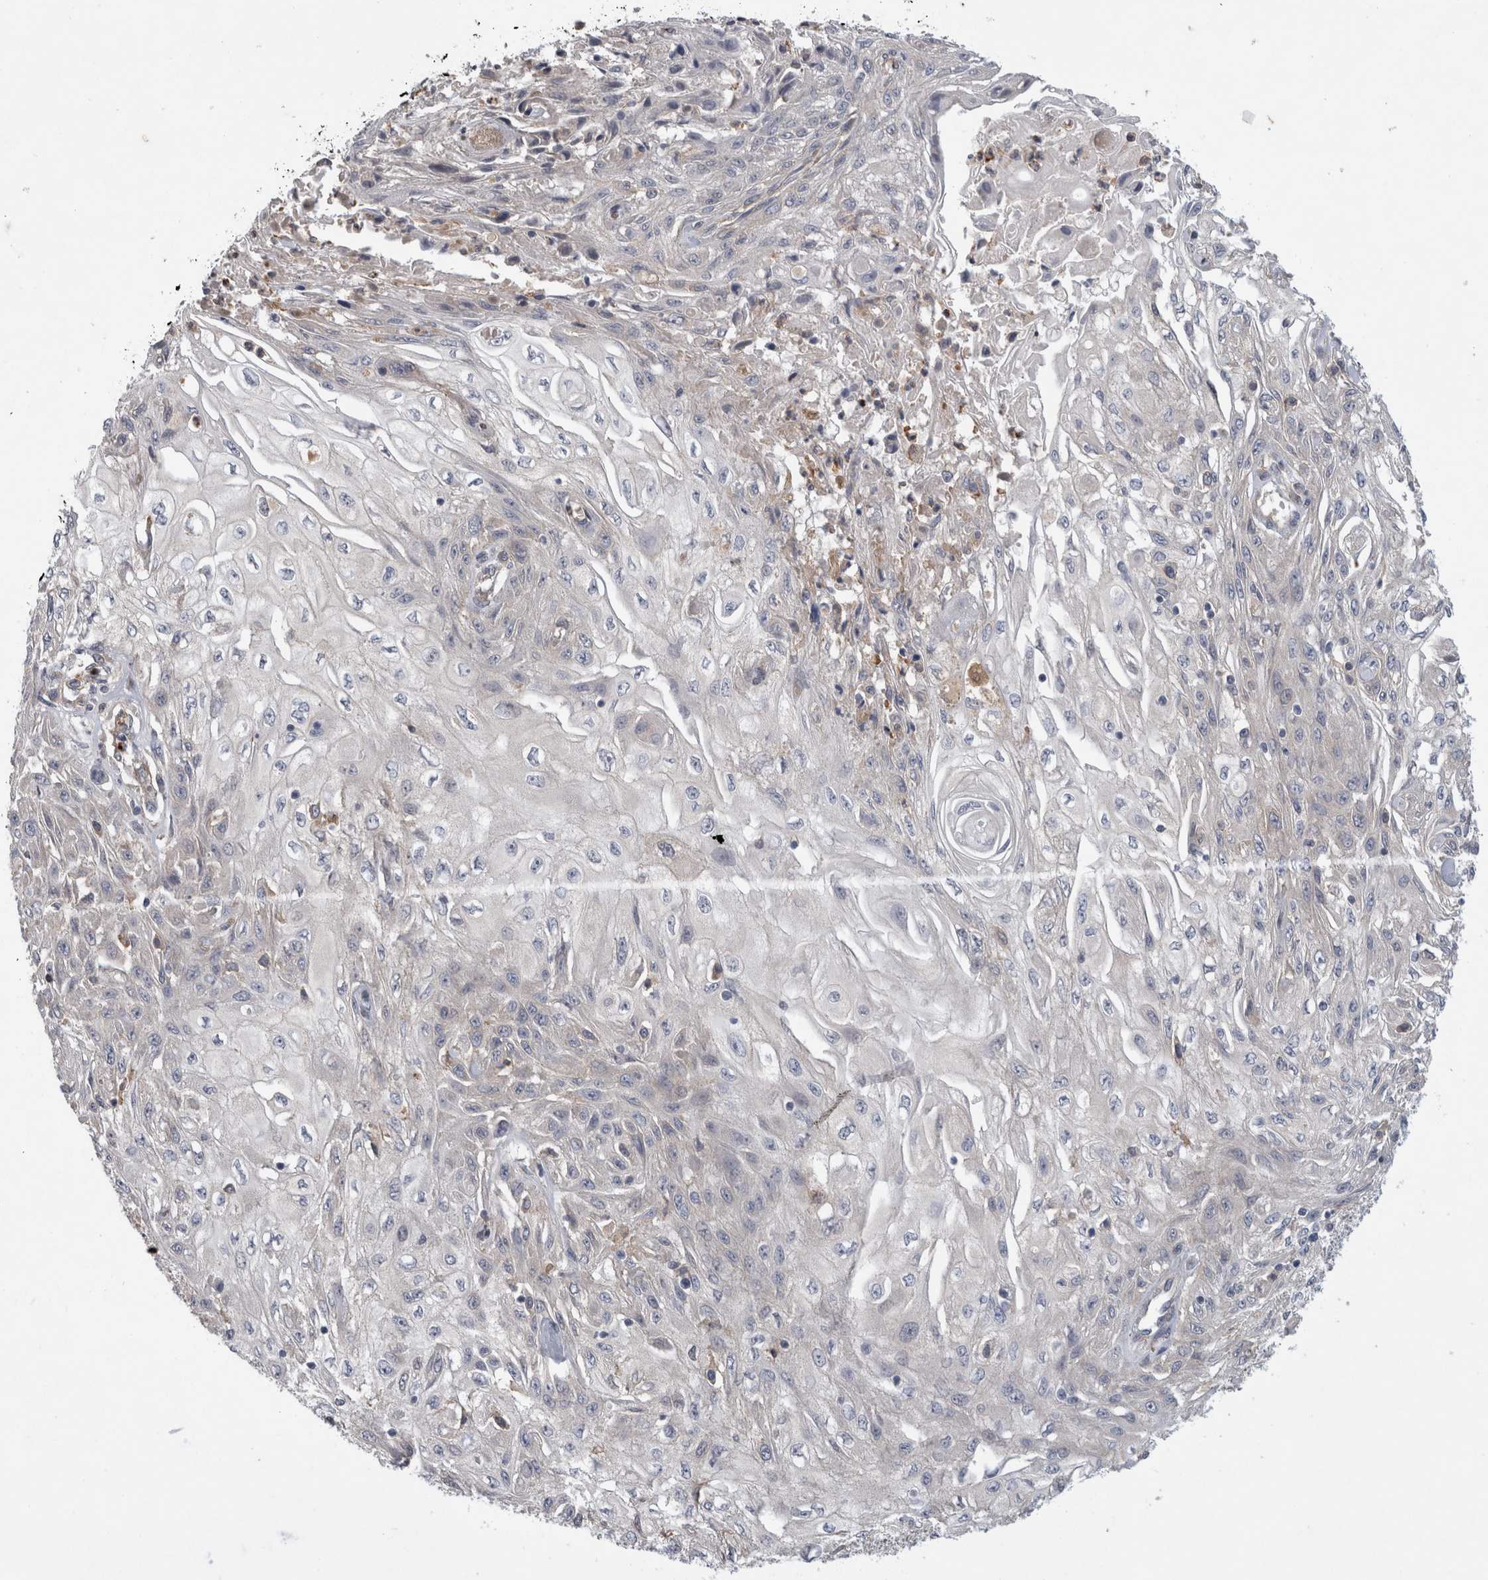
{"staining": {"intensity": "negative", "quantity": "none", "location": "none"}, "tissue": "skin cancer", "cell_type": "Tumor cells", "image_type": "cancer", "snomed": [{"axis": "morphology", "description": "Squamous cell carcinoma, NOS"}, {"axis": "morphology", "description": "Squamous cell carcinoma, metastatic, NOS"}, {"axis": "topography", "description": "Skin"}, {"axis": "topography", "description": "Lymph node"}], "caption": "IHC photomicrograph of neoplastic tissue: human skin squamous cell carcinoma stained with DAB (3,3'-diaminobenzidine) demonstrates no significant protein positivity in tumor cells.", "gene": "ANKFY1", "patient": {"sex": "male", "age": 75}}